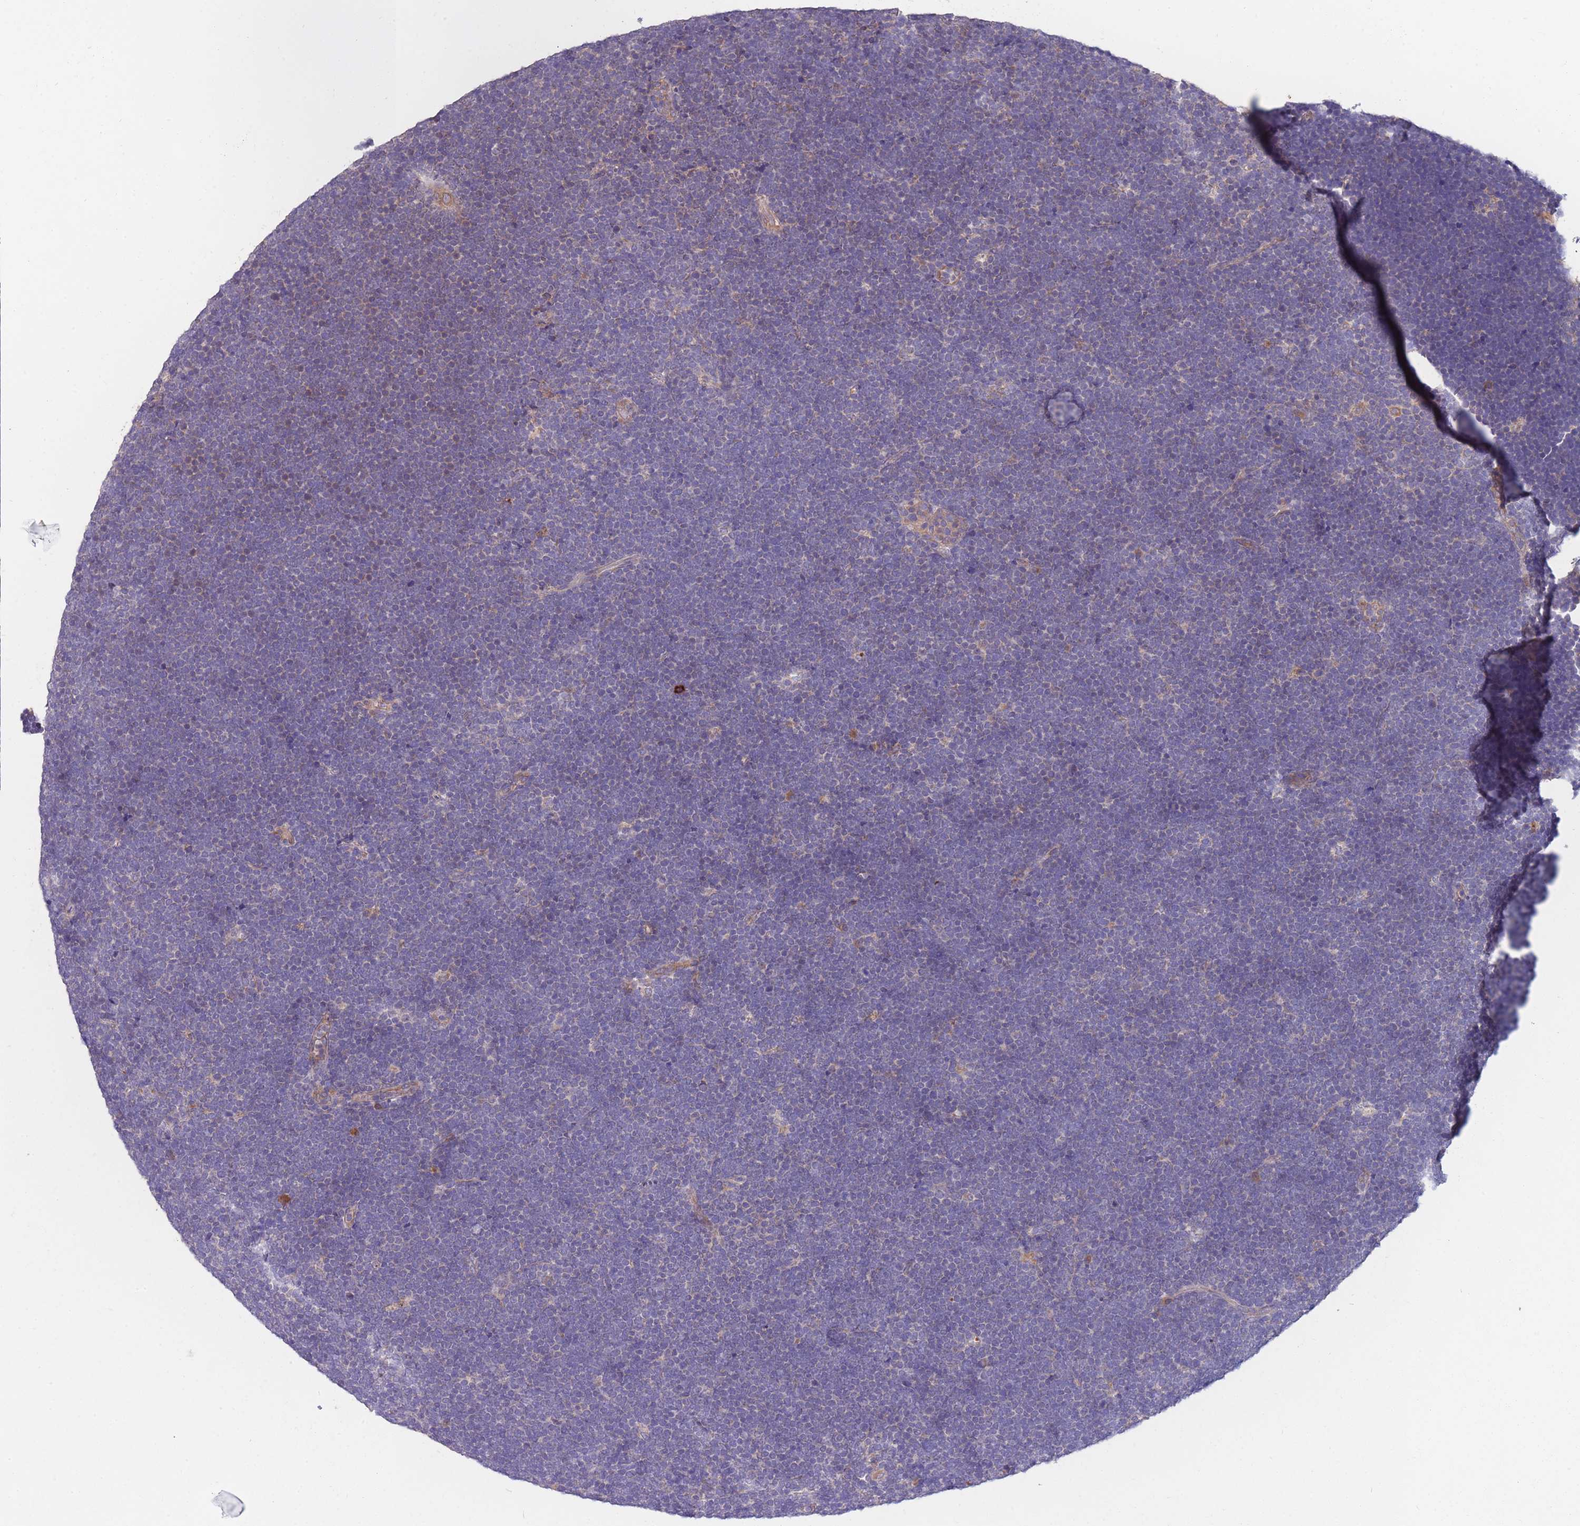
{"staining": {"intensity": "negative", "quantity": "none", "location": "none"}, "tissue": "lymphoma", "cell_type": "Tumor cells", "image_type": "cancer", "snomed": [{"axis": "morphology", "description": "Malignant lymphoma, non-Hodgkin's type, High grade"}, {"axis": "topography", "description": "Lymph node"}], "caption": "The image exhibits no staining of tumor cells in lymphoma. The staining is performed using DAB (3,3'-diaminobenzidine) brown chromogen with nuclei counter-stained in using hematoxylin.", "gene": "STIM2", "patient": {"sex": "male", "age": 13}}